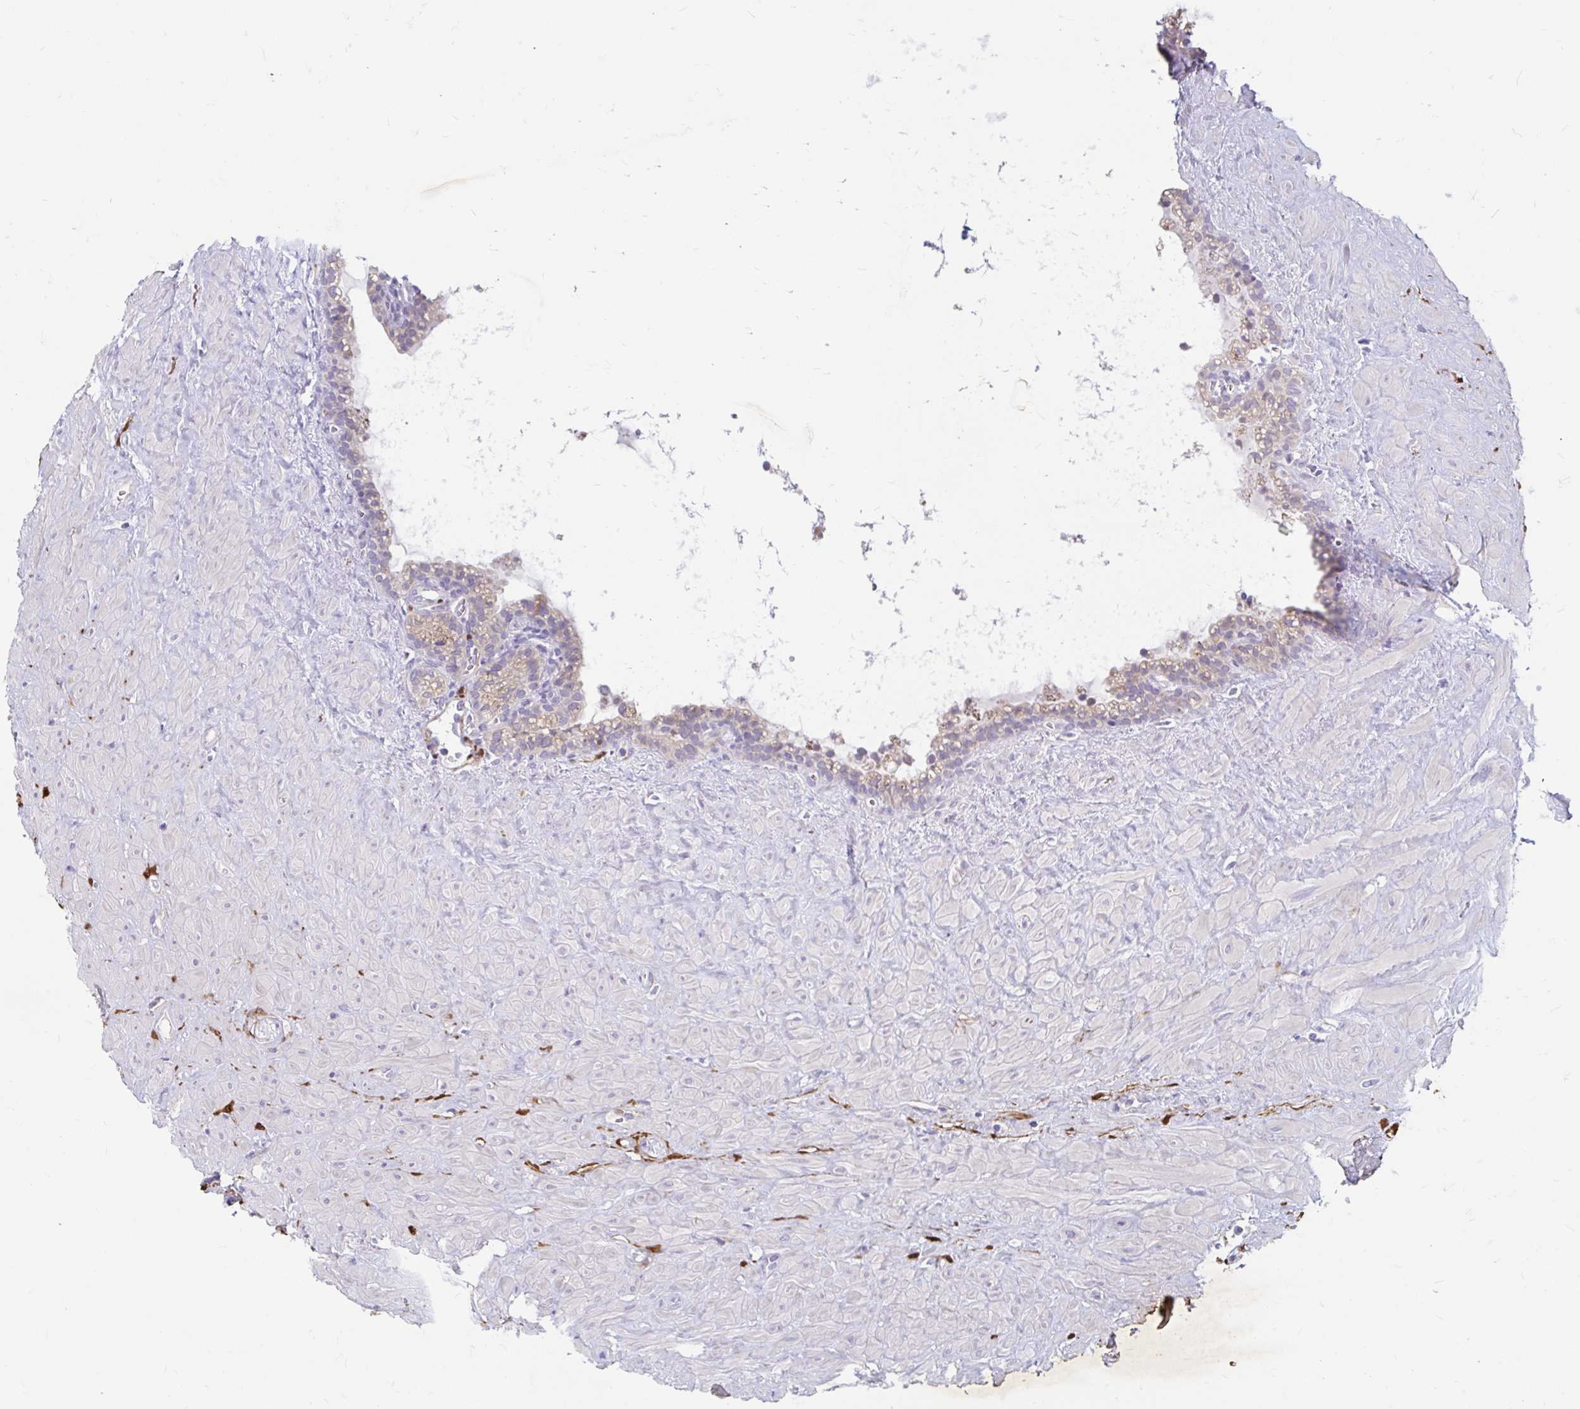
{"staining": {"intensity": "weak", "quantity": "<25%", "location": "cytoplasmic/membranous"}, "tissue": "seminal vesicle", "cell_type": "Glandular cells", "image_type": "normal", "snomed": [{"axis": "morphology", "description": "Normal tissue, NOS"}, {"axis": "topography", "description": "Seminal veicle"}], "caption": "This is an IHC image of benign seminal vesicle. There is no staining in glandular cells.", "gene": "ADH1A", "patient": {"sex": "male", "age": 76}}